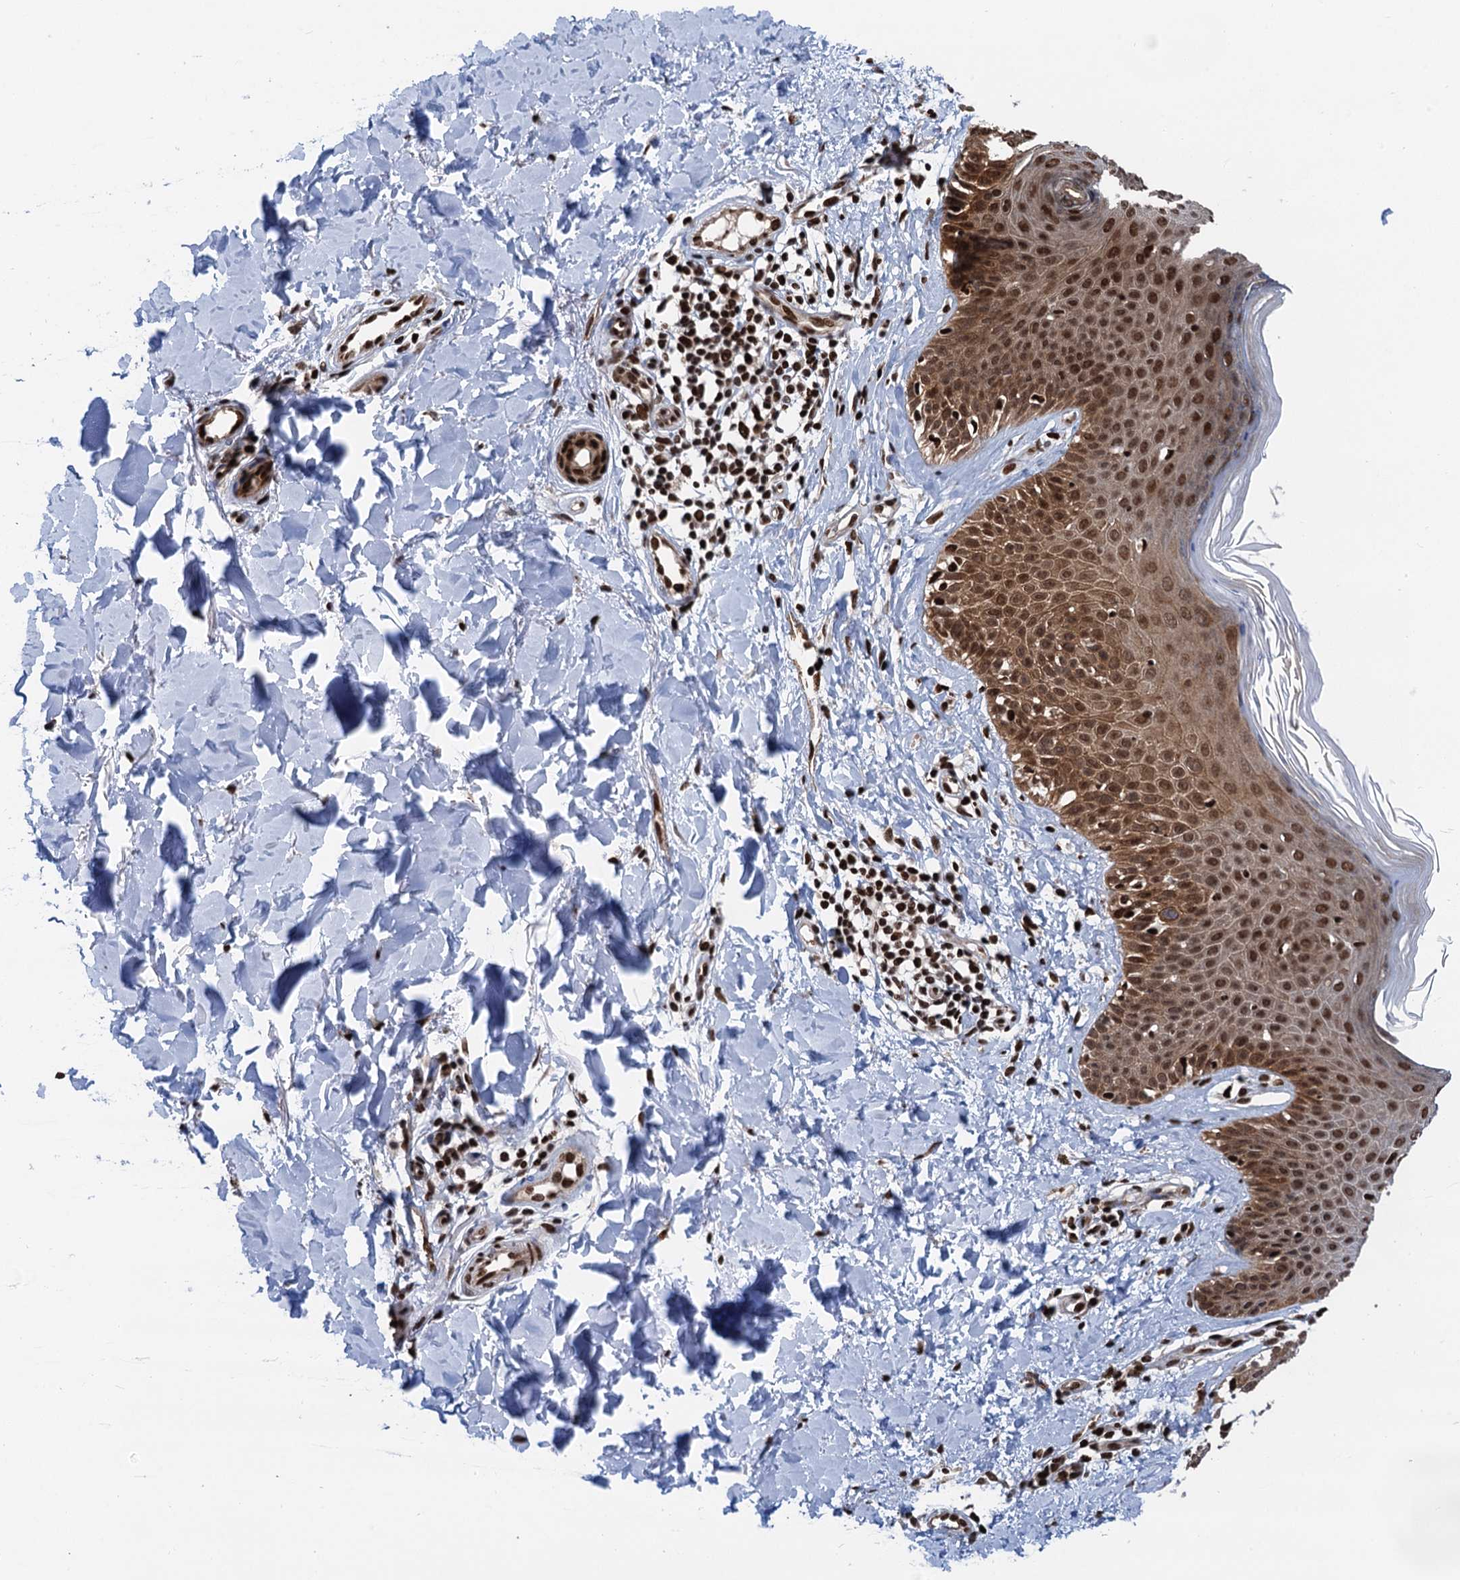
{"staining": {"intensity": "strong", "quantity": ">75%", "location": "nuclear"}, "tissue": "skin", "cell_type": "Fibroblasts", "image_type": "normal", "snomed": [{"axis": "morphology", "description": "Normal tissue, NOS"}, {"axis": "topography", "description": "Skin"}], "caption": "Brown immunohistochemical staining in normal human skin reveals strong nuclear staining in approximately >75% of fibroblasts. (DAB = brown stain, brightfield microscopy at high magnification).", "gene": "PPP4R1", "patient": {"sex": "male", "age": 52}}